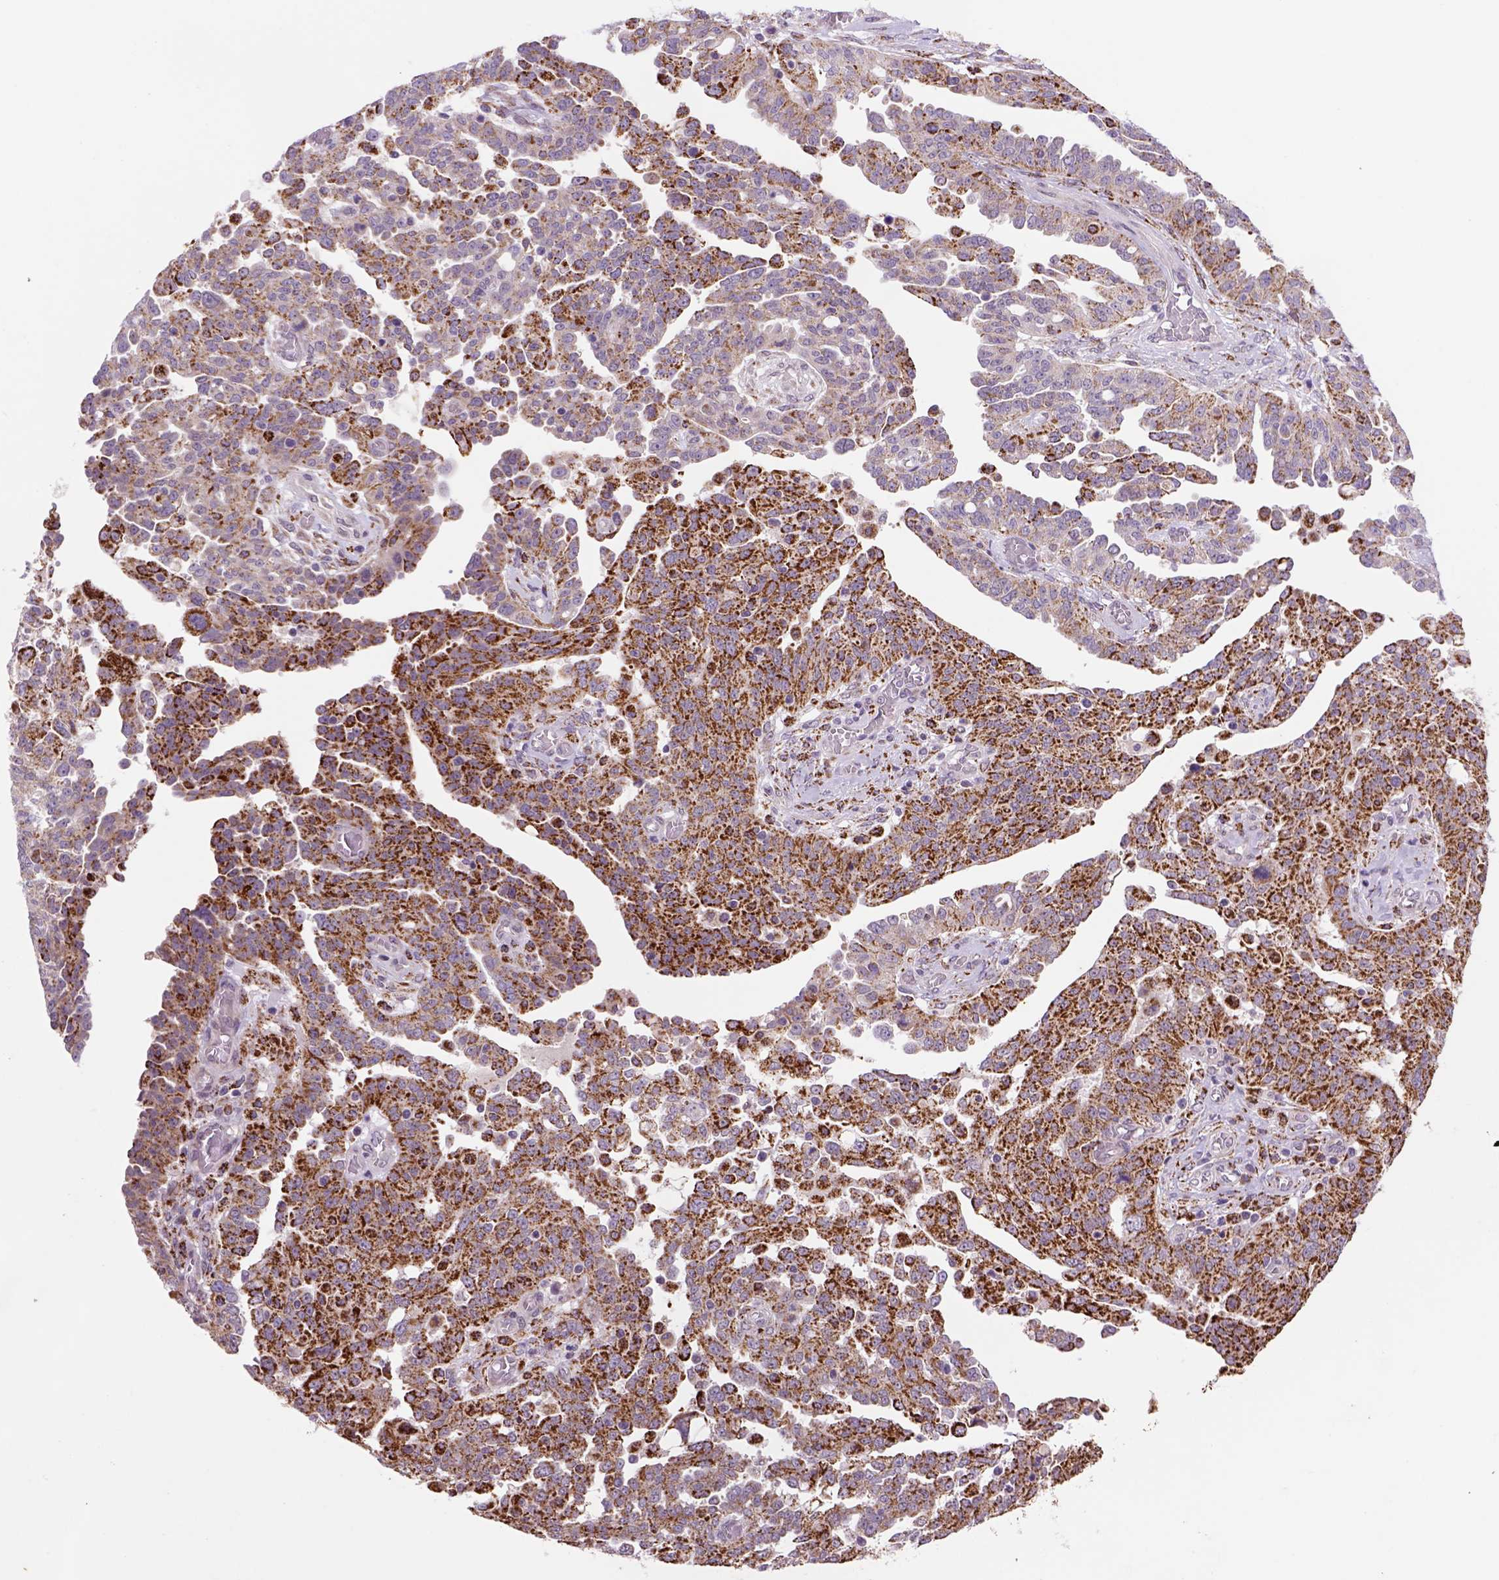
{"staining": {"intensity": "strong", "quantity": "25%-75%", "location": "cytoplasmic/membranous"}, "tissue": "ovarian cancer", "cell_type": "Tumor cells", "image_type": "cancer", "snomed": [{"axis": "morphology", "description": "Cystadenocarcinoma, serous, NOS"}, {"axis": "topography", "description": "Ovary"}], "caption": "The micrograph reveals a brown stain indicating the presence of a protein in the cytoplasmic/membranous of tumor cells in serous cystadenocarcinoma (ovarian).", "gene": "FZD7", "patient": {"sex": "female", "age": 67}}